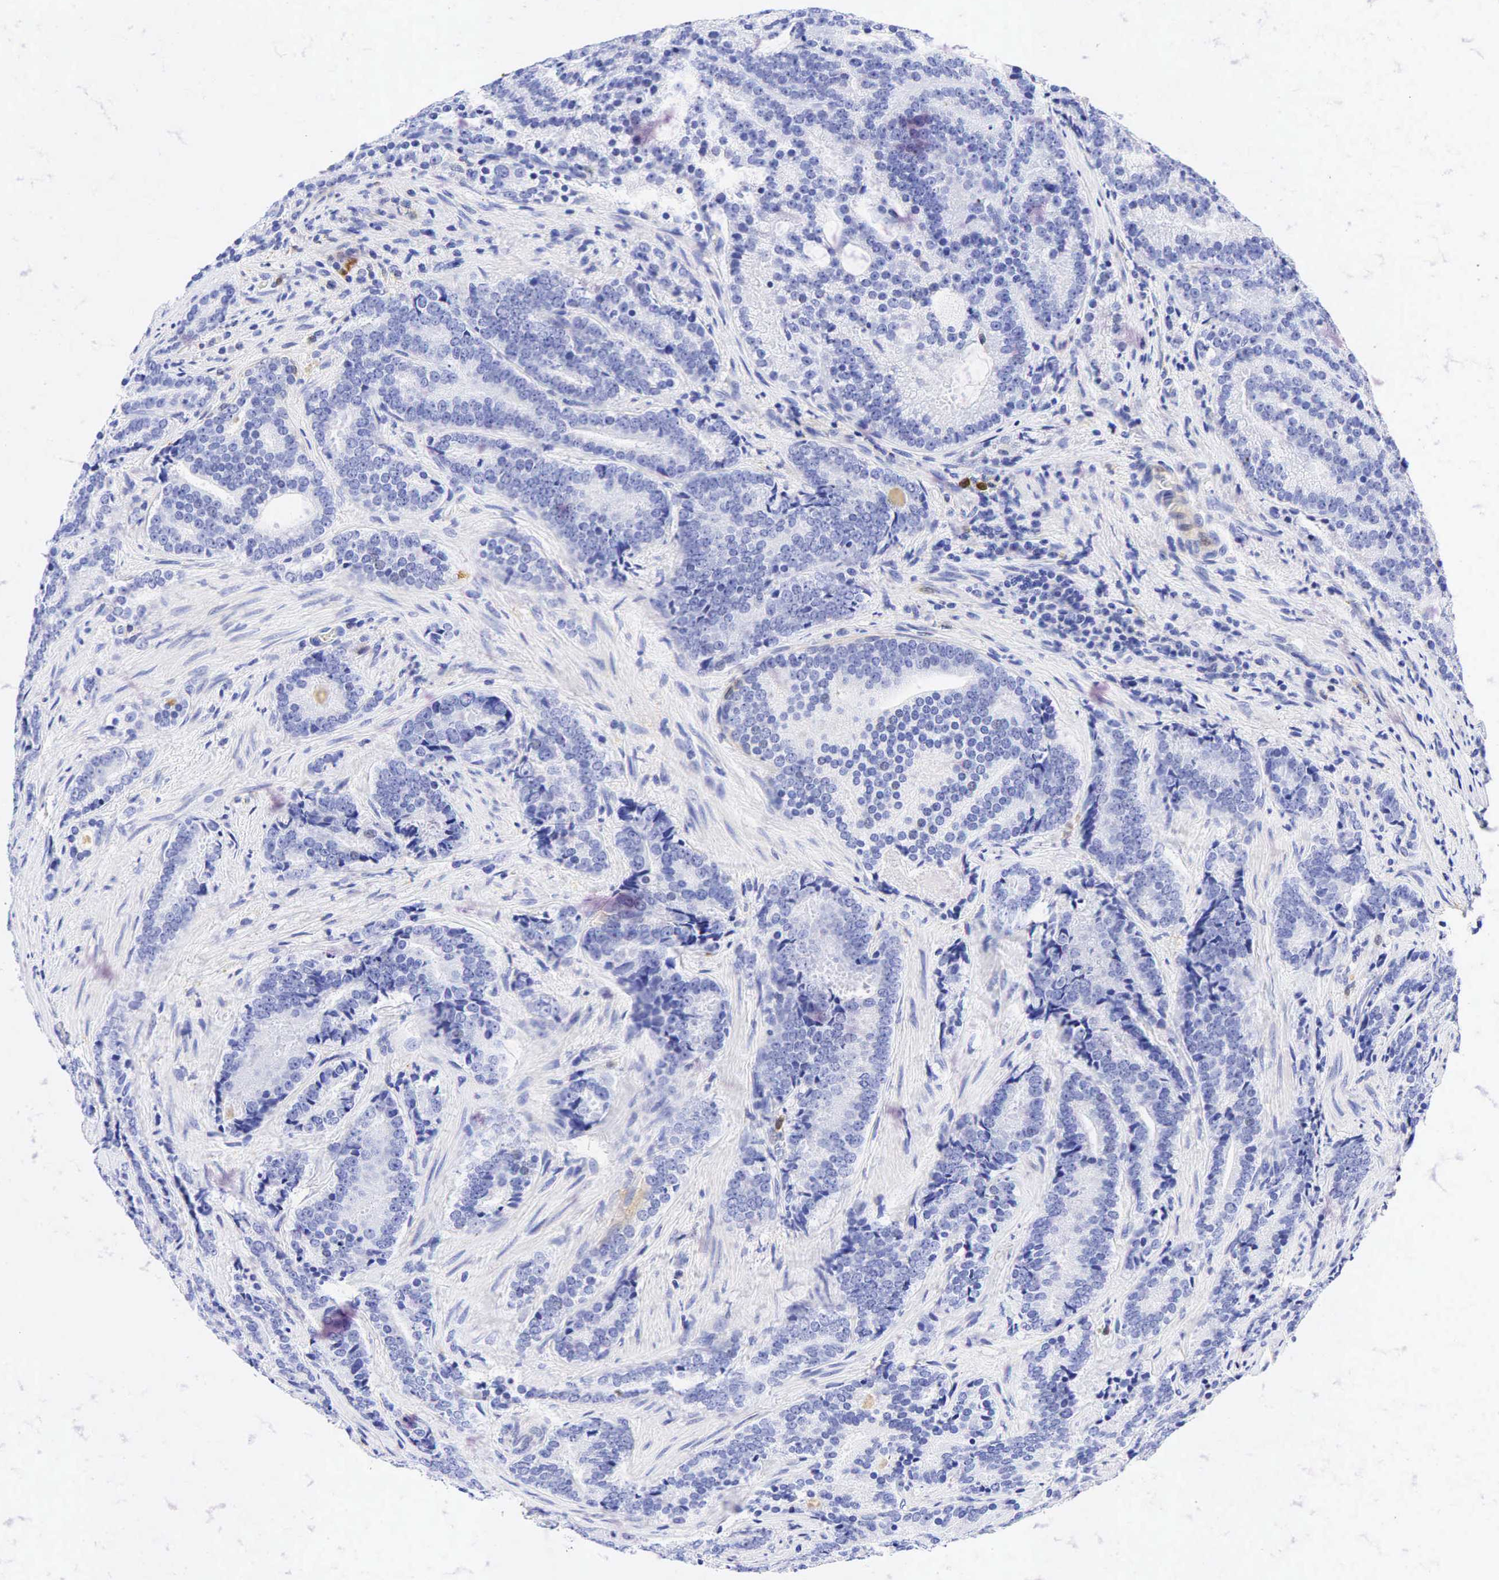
{"staining": {"intensity": "negative", "quantity": "none", "location": "none"}, "tissue": "prostate cancer", "cell_type": "Tumor cells", "image_type": "cancer", "snomed": [{"axis": "morphology", "description": "Adenocarcinoma, Medium grade"}, {"axis": "topography", "description": "Prostate"}], "caption": "Immunohistochemistry histopathology image of neoplastic tissue: human prostate cancer stained with DAB (3,3'-diaminobenzidine) shows no significant protein staining in tumor cells.", "gene": "TNFRSF8", "patient": {"sex": "male", "age": 65}}